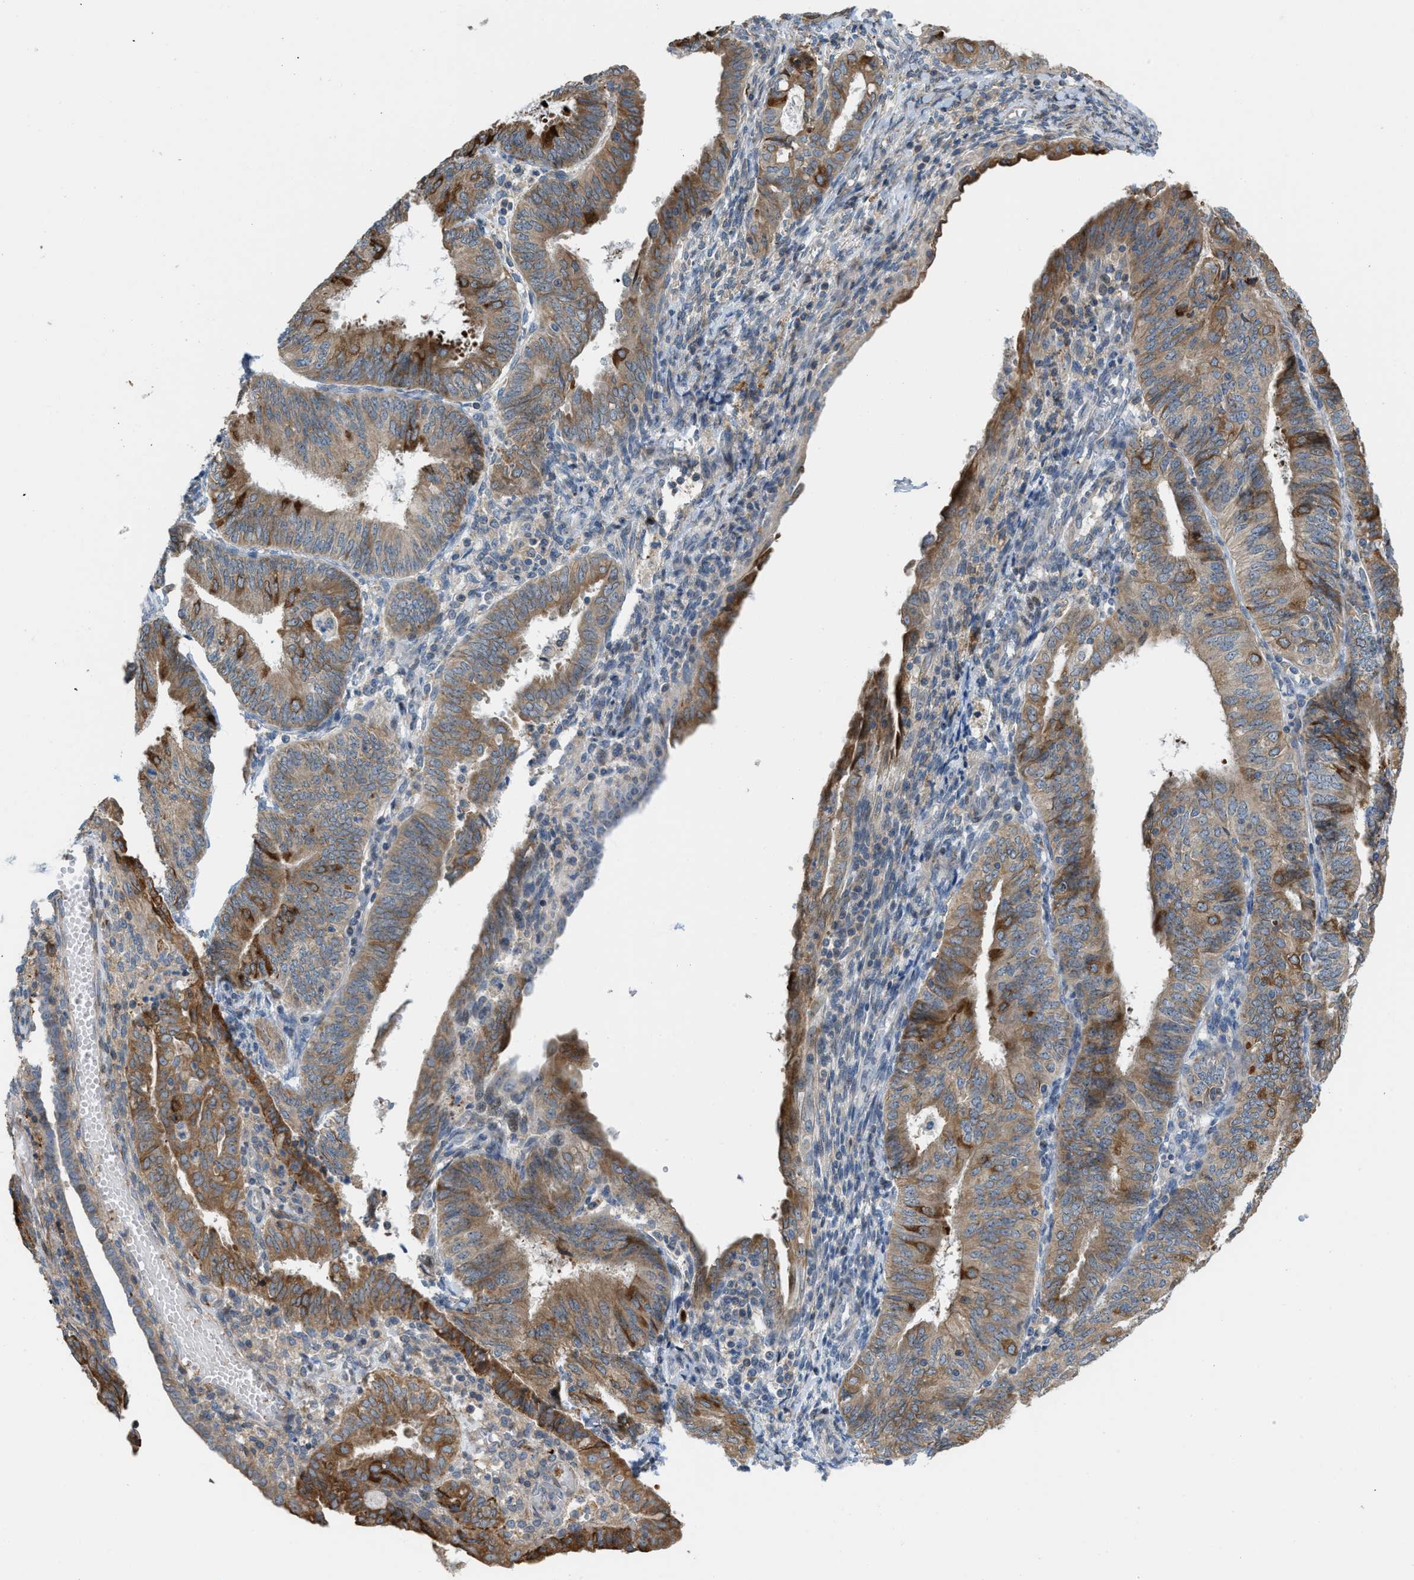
{"staining": {"intensity": "moderate", "quantity": ">75%", "location": "cytoplasmic/membranous"}, "tissue": "endometrial cancer", "cell_type": "Tumor cells", "image_type": "cancer", "snomed": [{"axis": "morphology", "description": "Adenocarcinoma, NOS"}, {"axis": "topography", "description": "Endometrium"}], "caption": "Approximately >75% of tumor cells in human adenocarcinoma (endometrial) demonstrate moderate cytoplasmic/membranous protein expression as visualized by brown immunohistochemical staining.", "gene": "DIPK1A", "patient": {"sex": "female", "age": 58}}